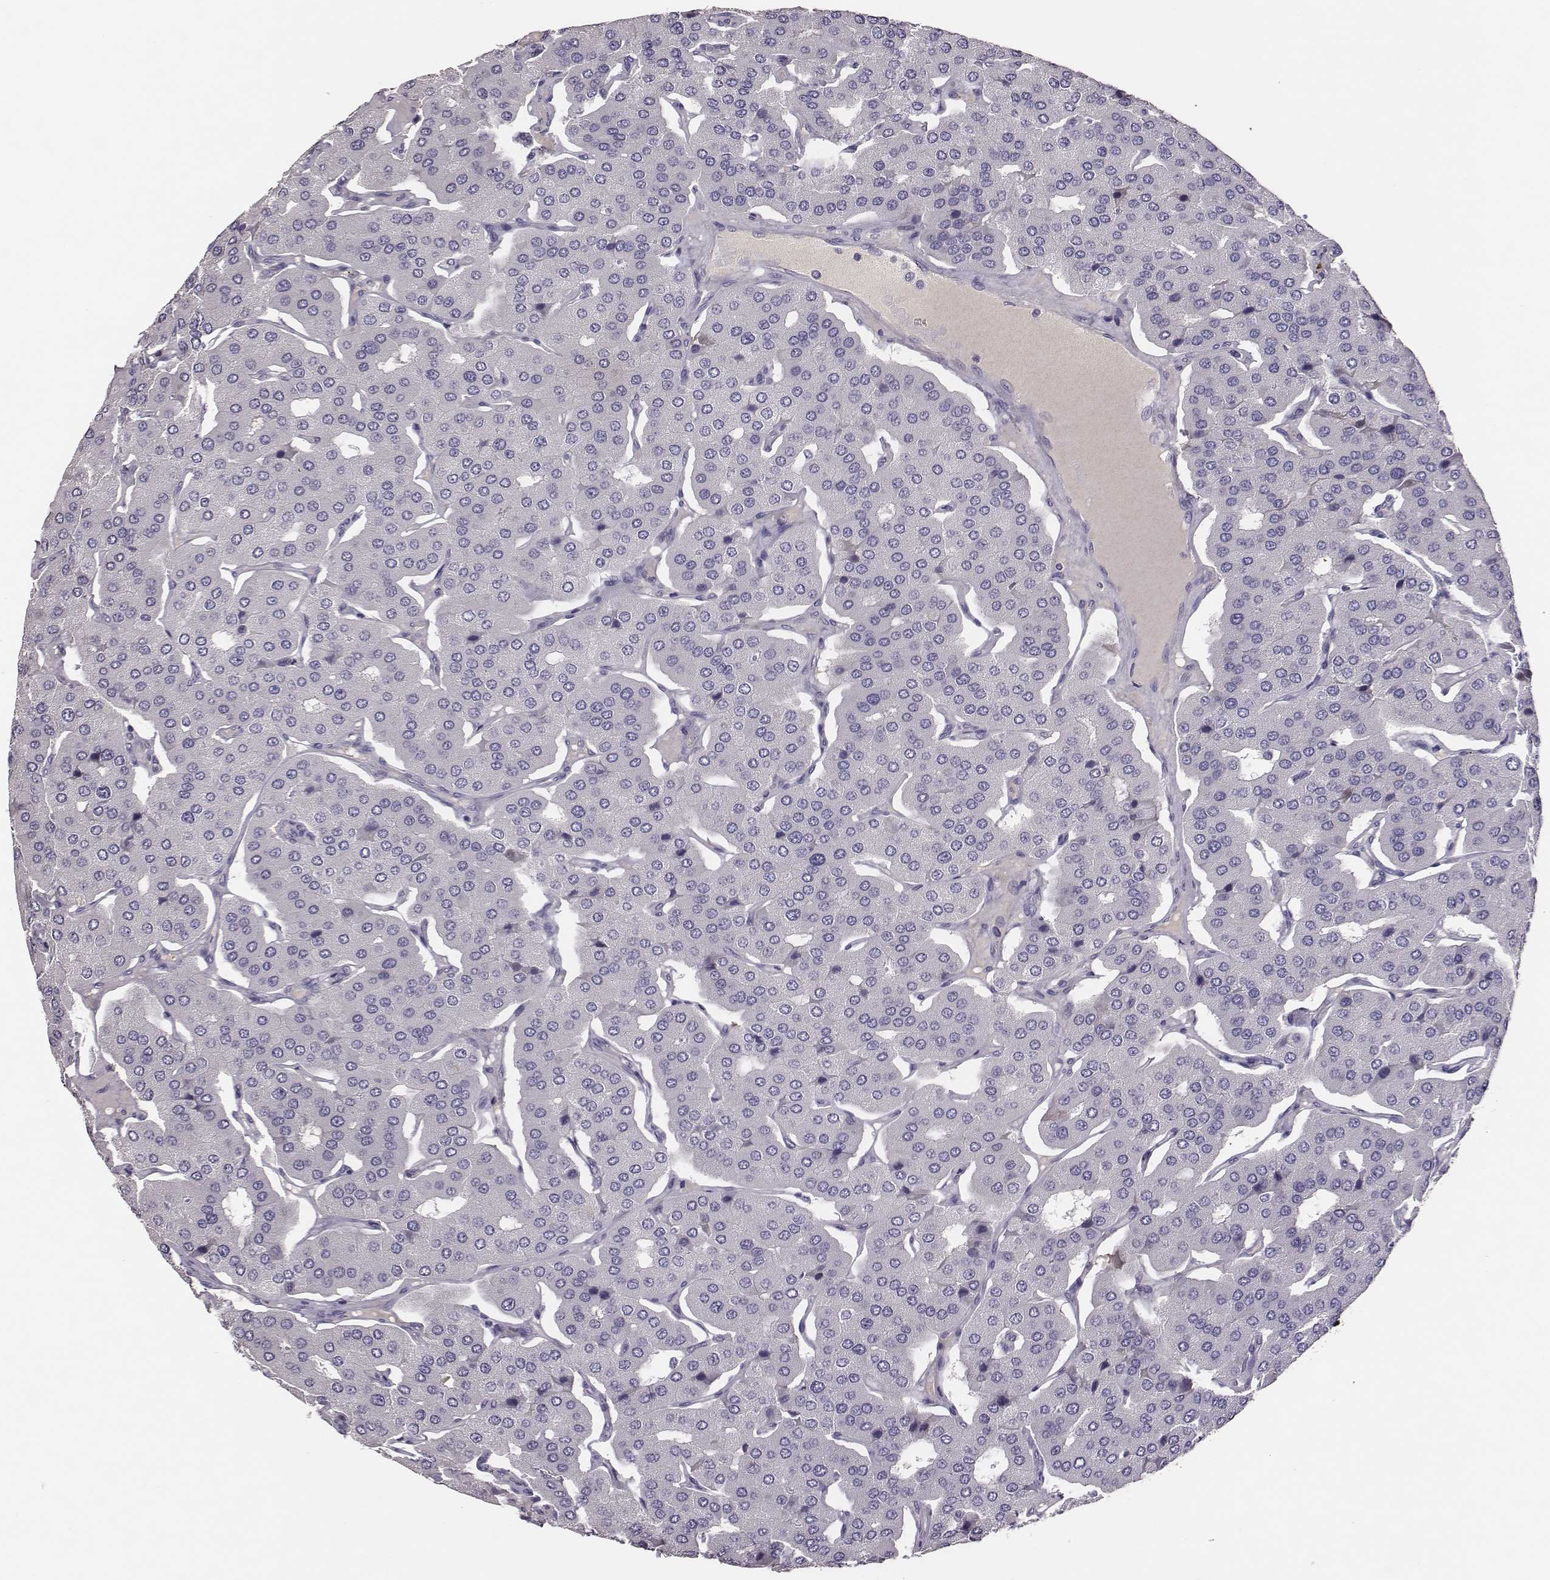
{"staining": {"intensity": "negative", "quantity": "none", "location": "none"}, "tissue": "parathyroid gland", "cell_type": "Glandular cells", "image_type": "normal", "snomed": [{"axis": "morphology", "description": "Normal tissue, NOS"}, {"axis": "morphology", "description": "Adenoma, NOS"}, {"axis": "topography", "description": "Parathyroid gland"}], "caption": "The IHC histopathology image has no significant positivity in glandular cells of parathyroid gland. The staining is performed using DAB brown chromogen with nuclei counter-stained in using hematoxylin.", "gene": "EN1", "patient": {"sex": "female", "age": 86}}